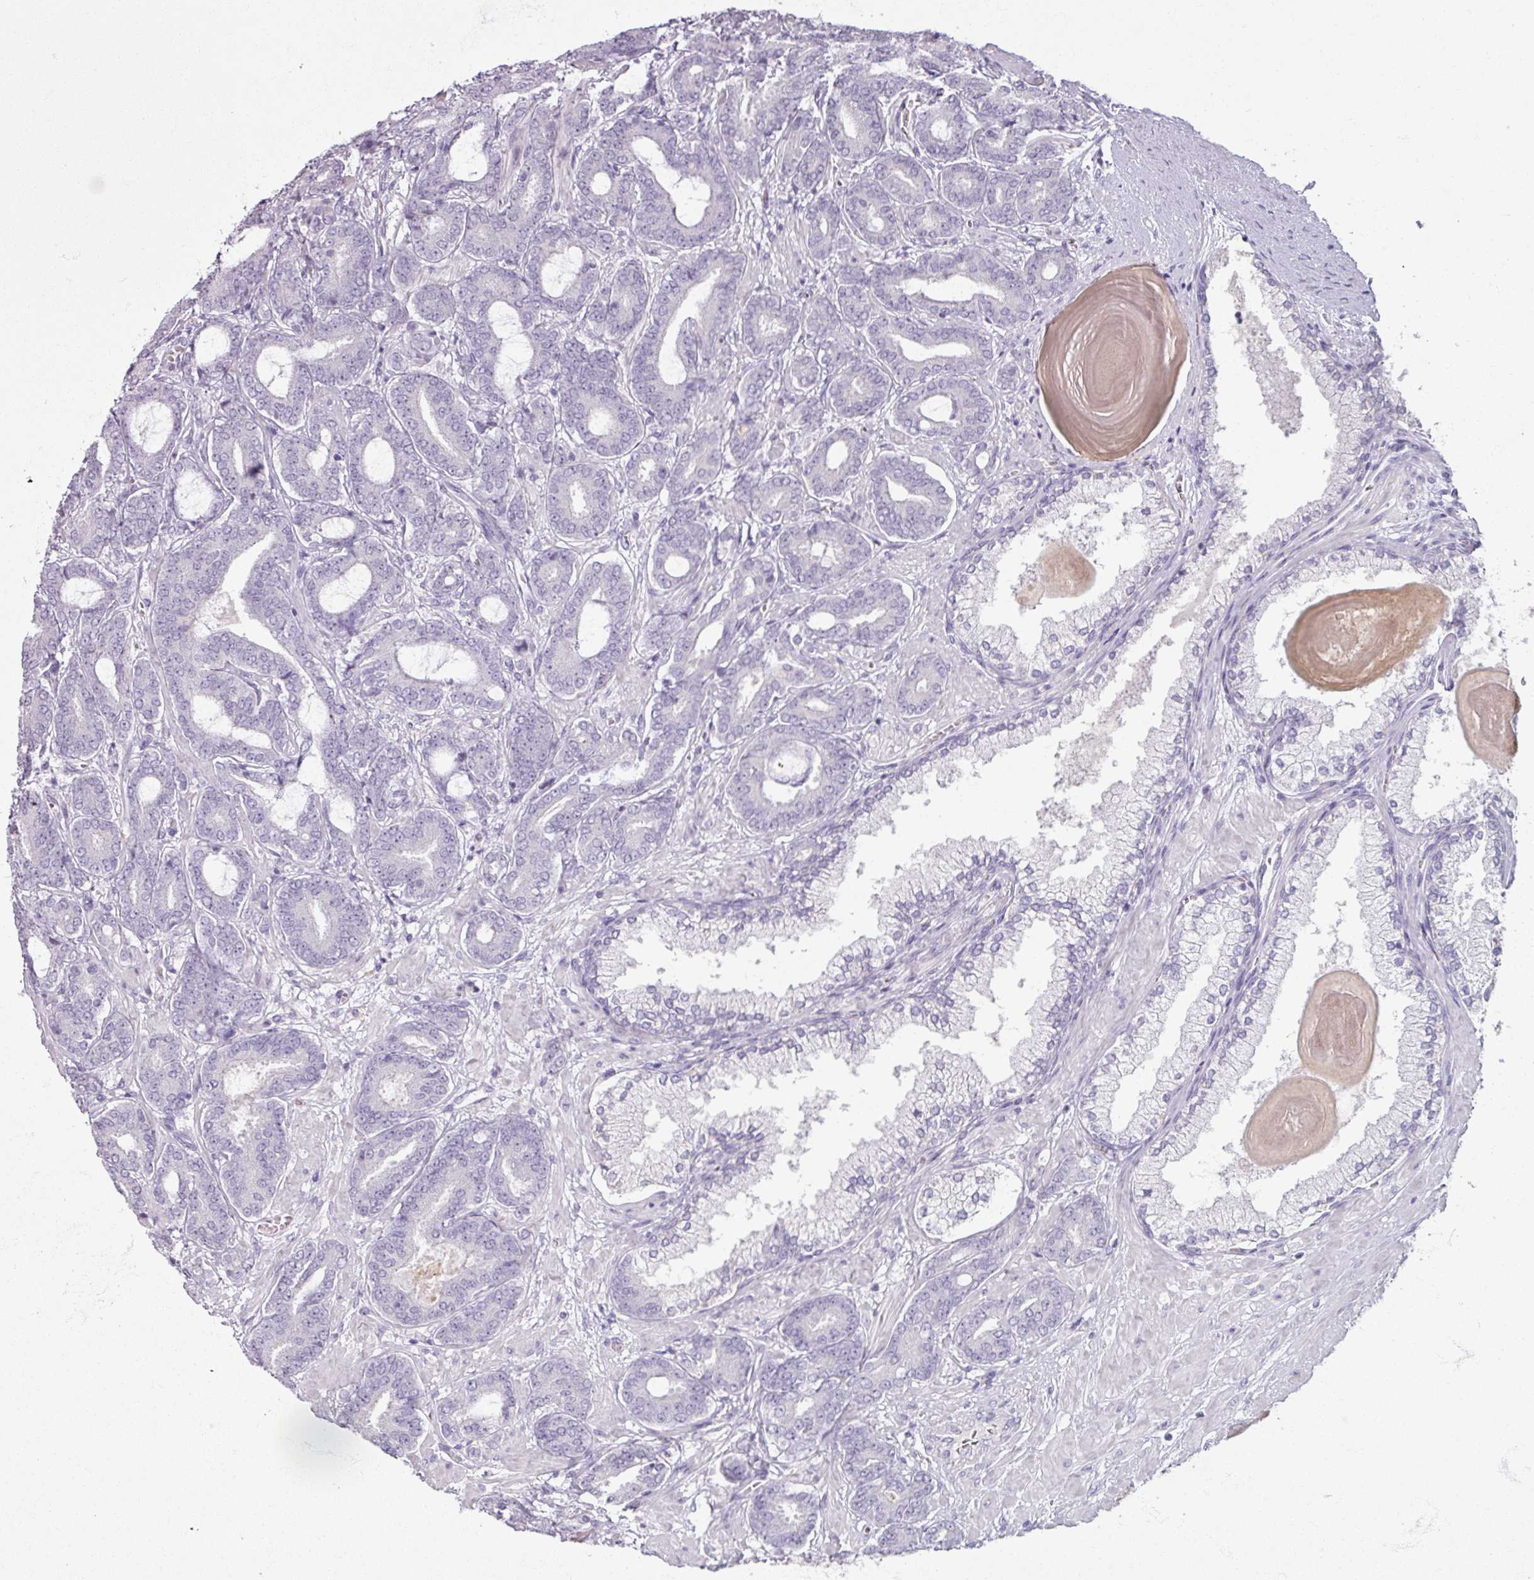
{"staining": {"intensity": "negative", "quantity": "none", "location": "none"}, "tissue": "prostate cancer", "cell_type": "Tumor cells", "image_type": "cancer", "snomed": [{"axis": "morphology", "description": "Adenocarcinoma, Low grade"}, {"axis": "topography", "description": "Prostate and seminal vesicle, NOS"}], "caption": "There is no significant expression in tumor cells of prostate low-grade adenocarcinoma.", "gene": "SLC27A5", "patient": {"sex": "male", "age": 61}}